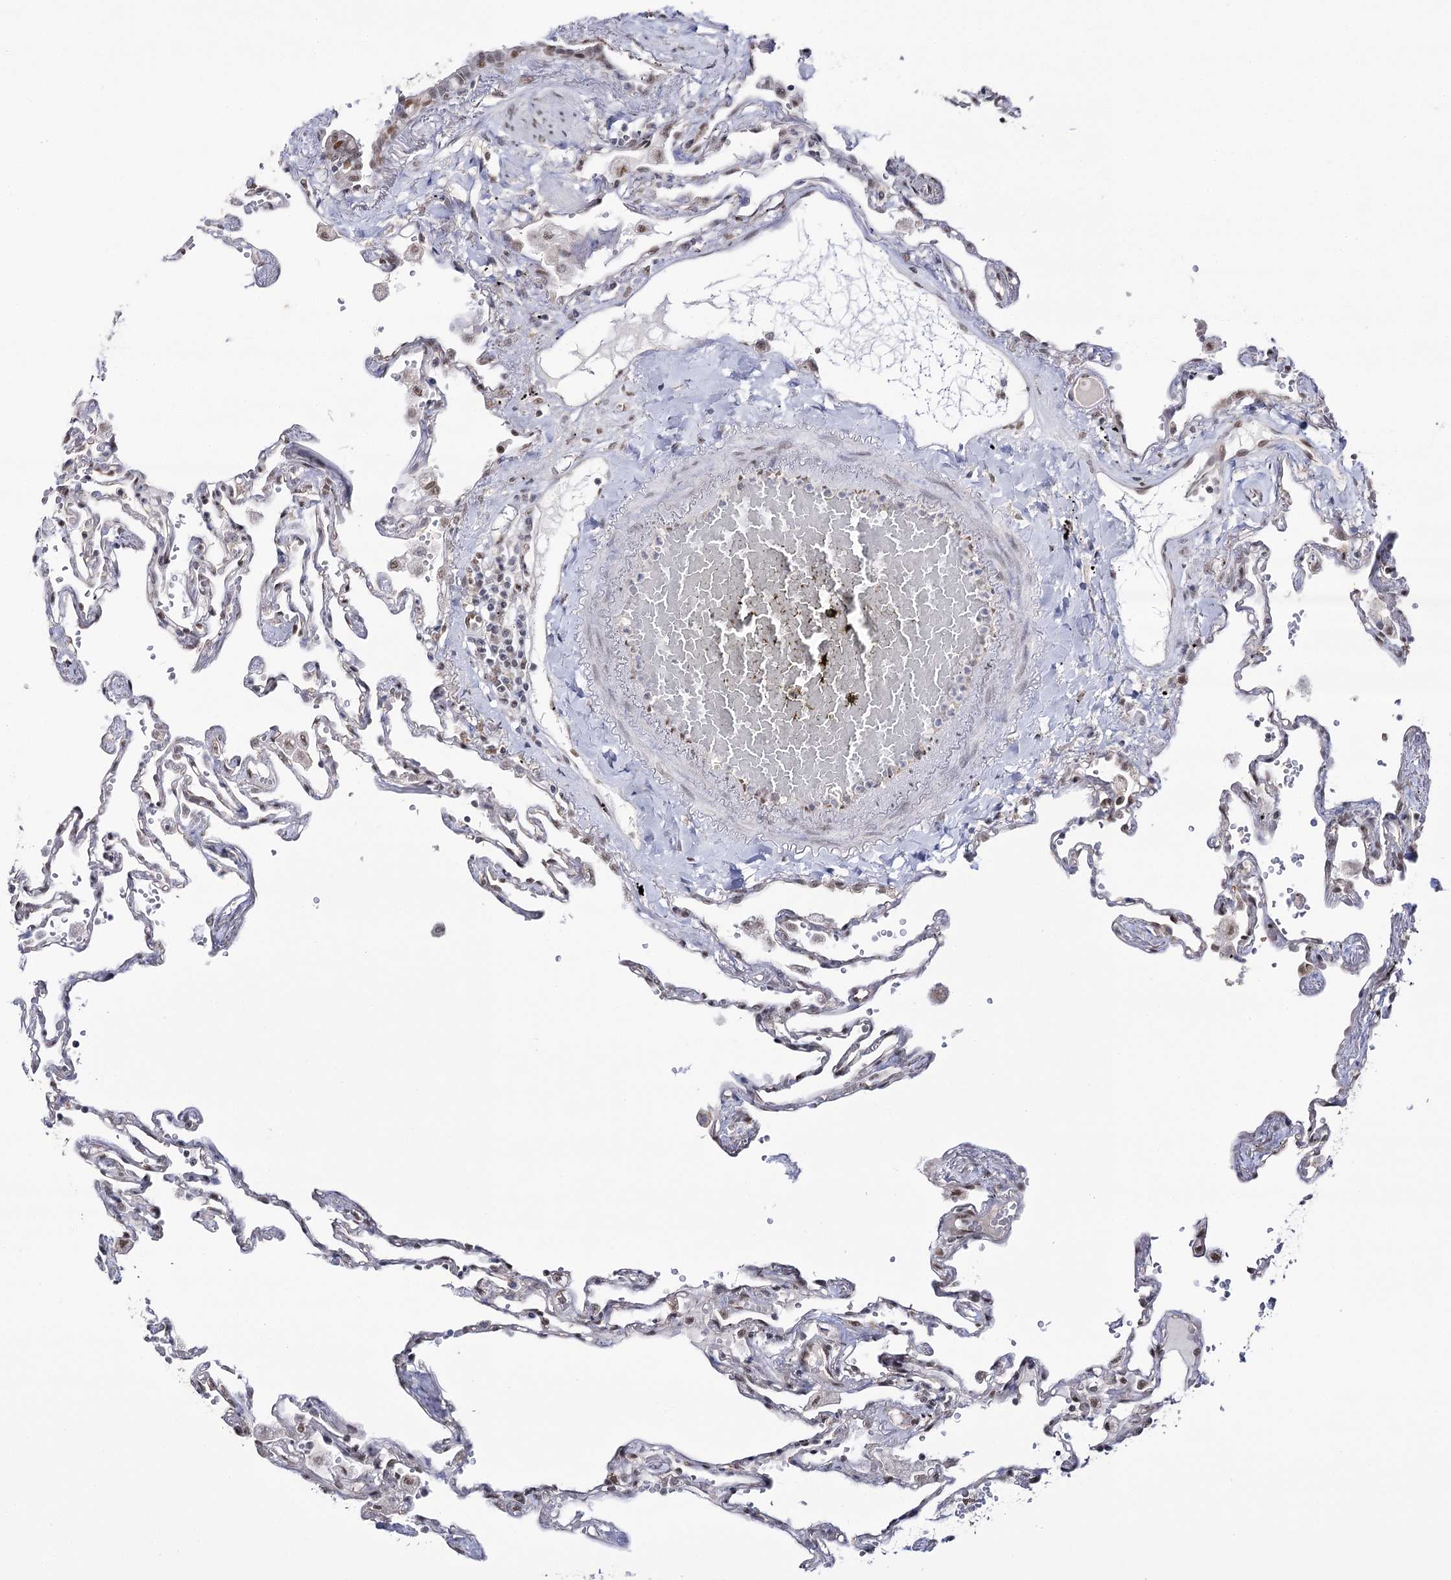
{"staining": {"intensity": "weak", "quantity": "<25%", "location": "nuclear"}, "tissue": "lung", "cell_type": "Alveolar cells", "image_type": "normal", "snomed": [{"axis": "morphology", "description": "Normal tissue, NOS"}, {"axis": "topography", "description": "Lung"}], "caption": "Alveolar cells are negative for brown protein staining in benign lung. Nuclei are stained in blue.", "gene": "VGLL4", "patient": {"sex": "female", "age": 67}}